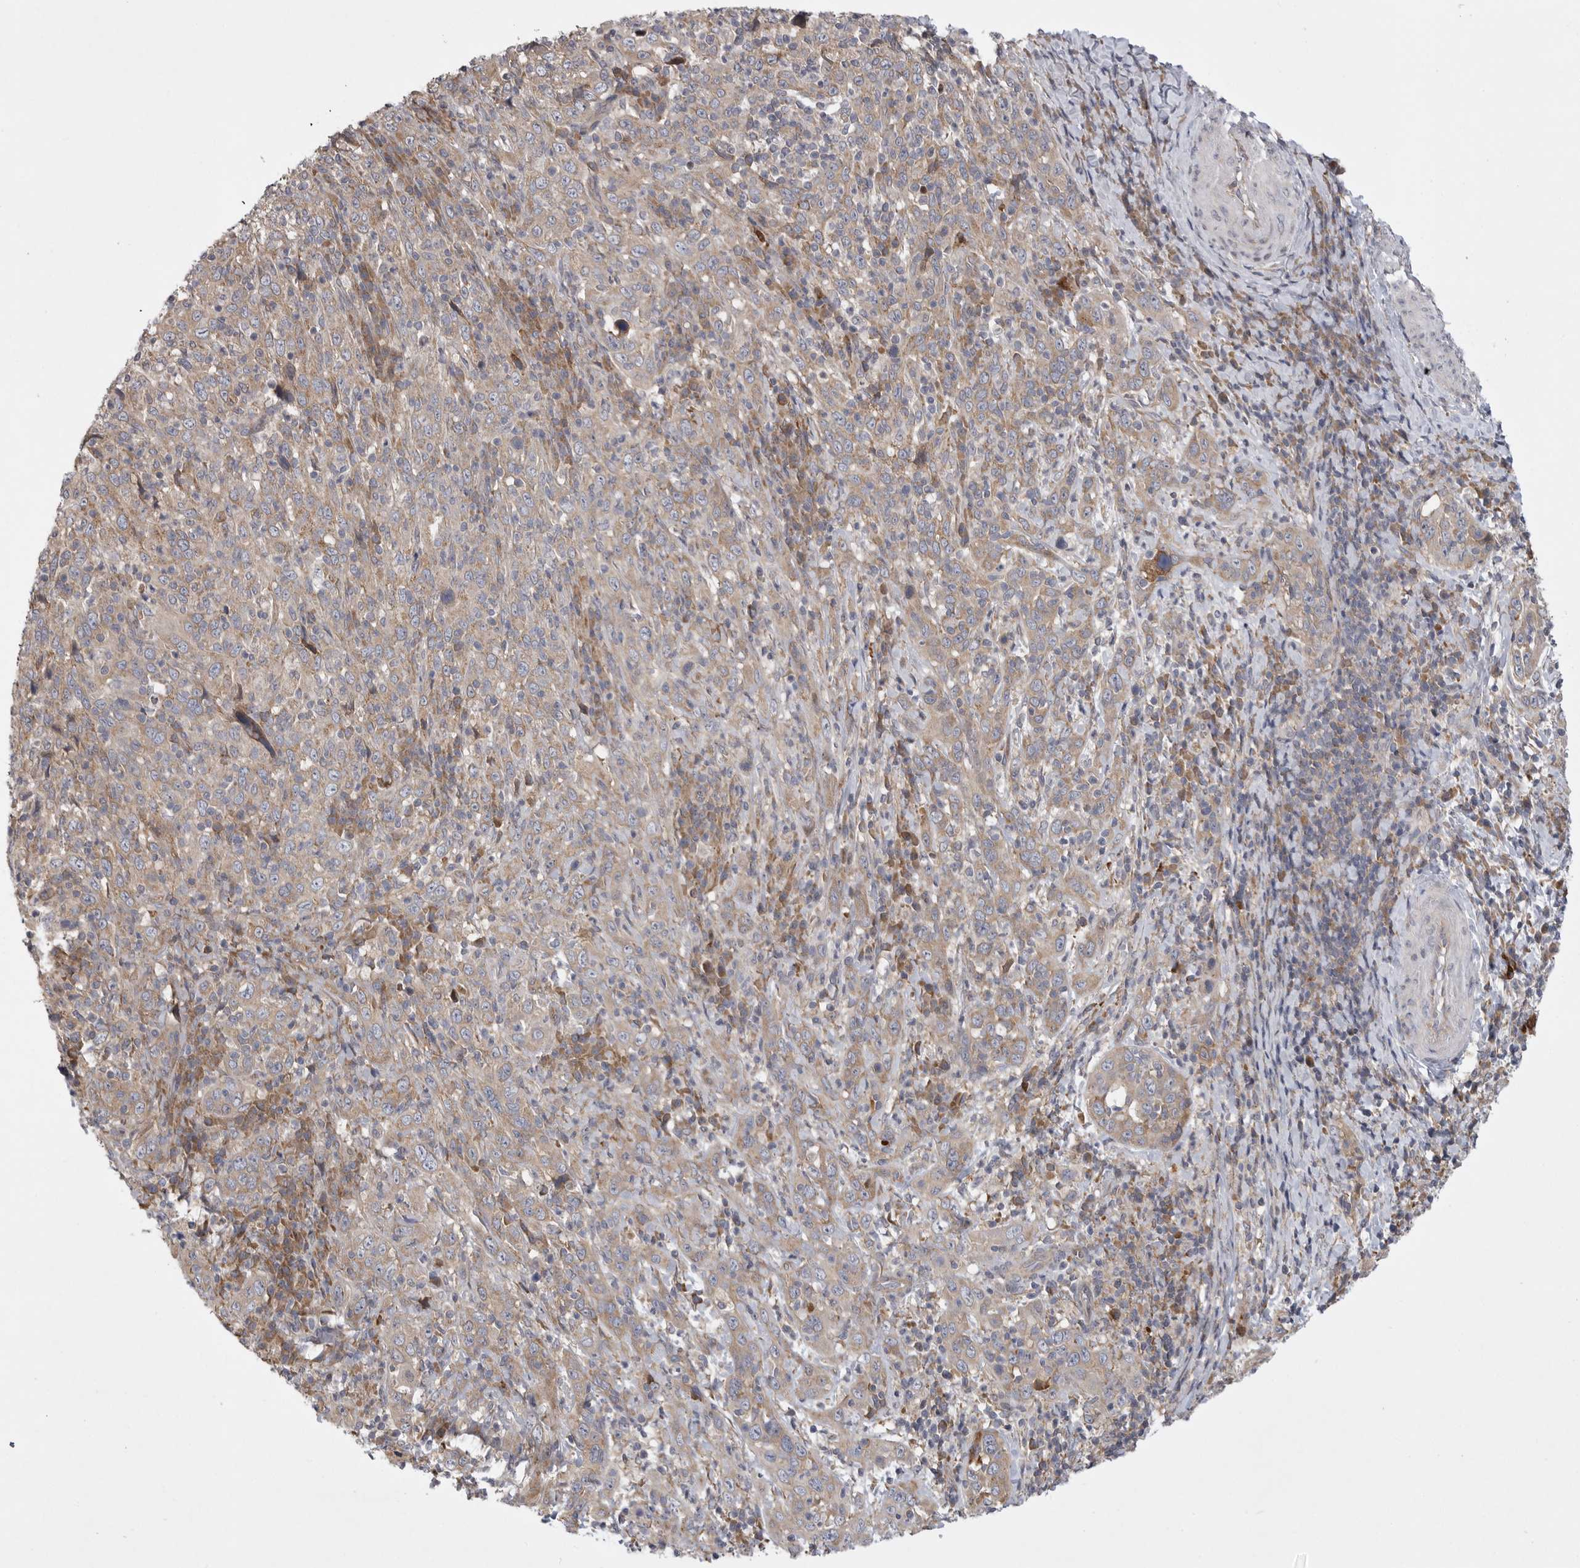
{"staining": {"intensity": "weak", "quantity": ">75%", "location": "cytoplasmic/membranous"}, "tissue": "cervical cancer", "cell_type": "Tumor cells", "image_type": "cancer", "snomed": [{"axis": "morphology", "description": "Squamous cell carcinoma, NOS"}, {"axis": "topography", "description": "Cervix"}], "caption": "Cervical cancer (squamous cell carcinoma) stained for a protein shows weak cytoplasmic/membranous positivity in tumor cells.", "gene": "FBXO43", "patient": {"sex": "female", "age": 46}}